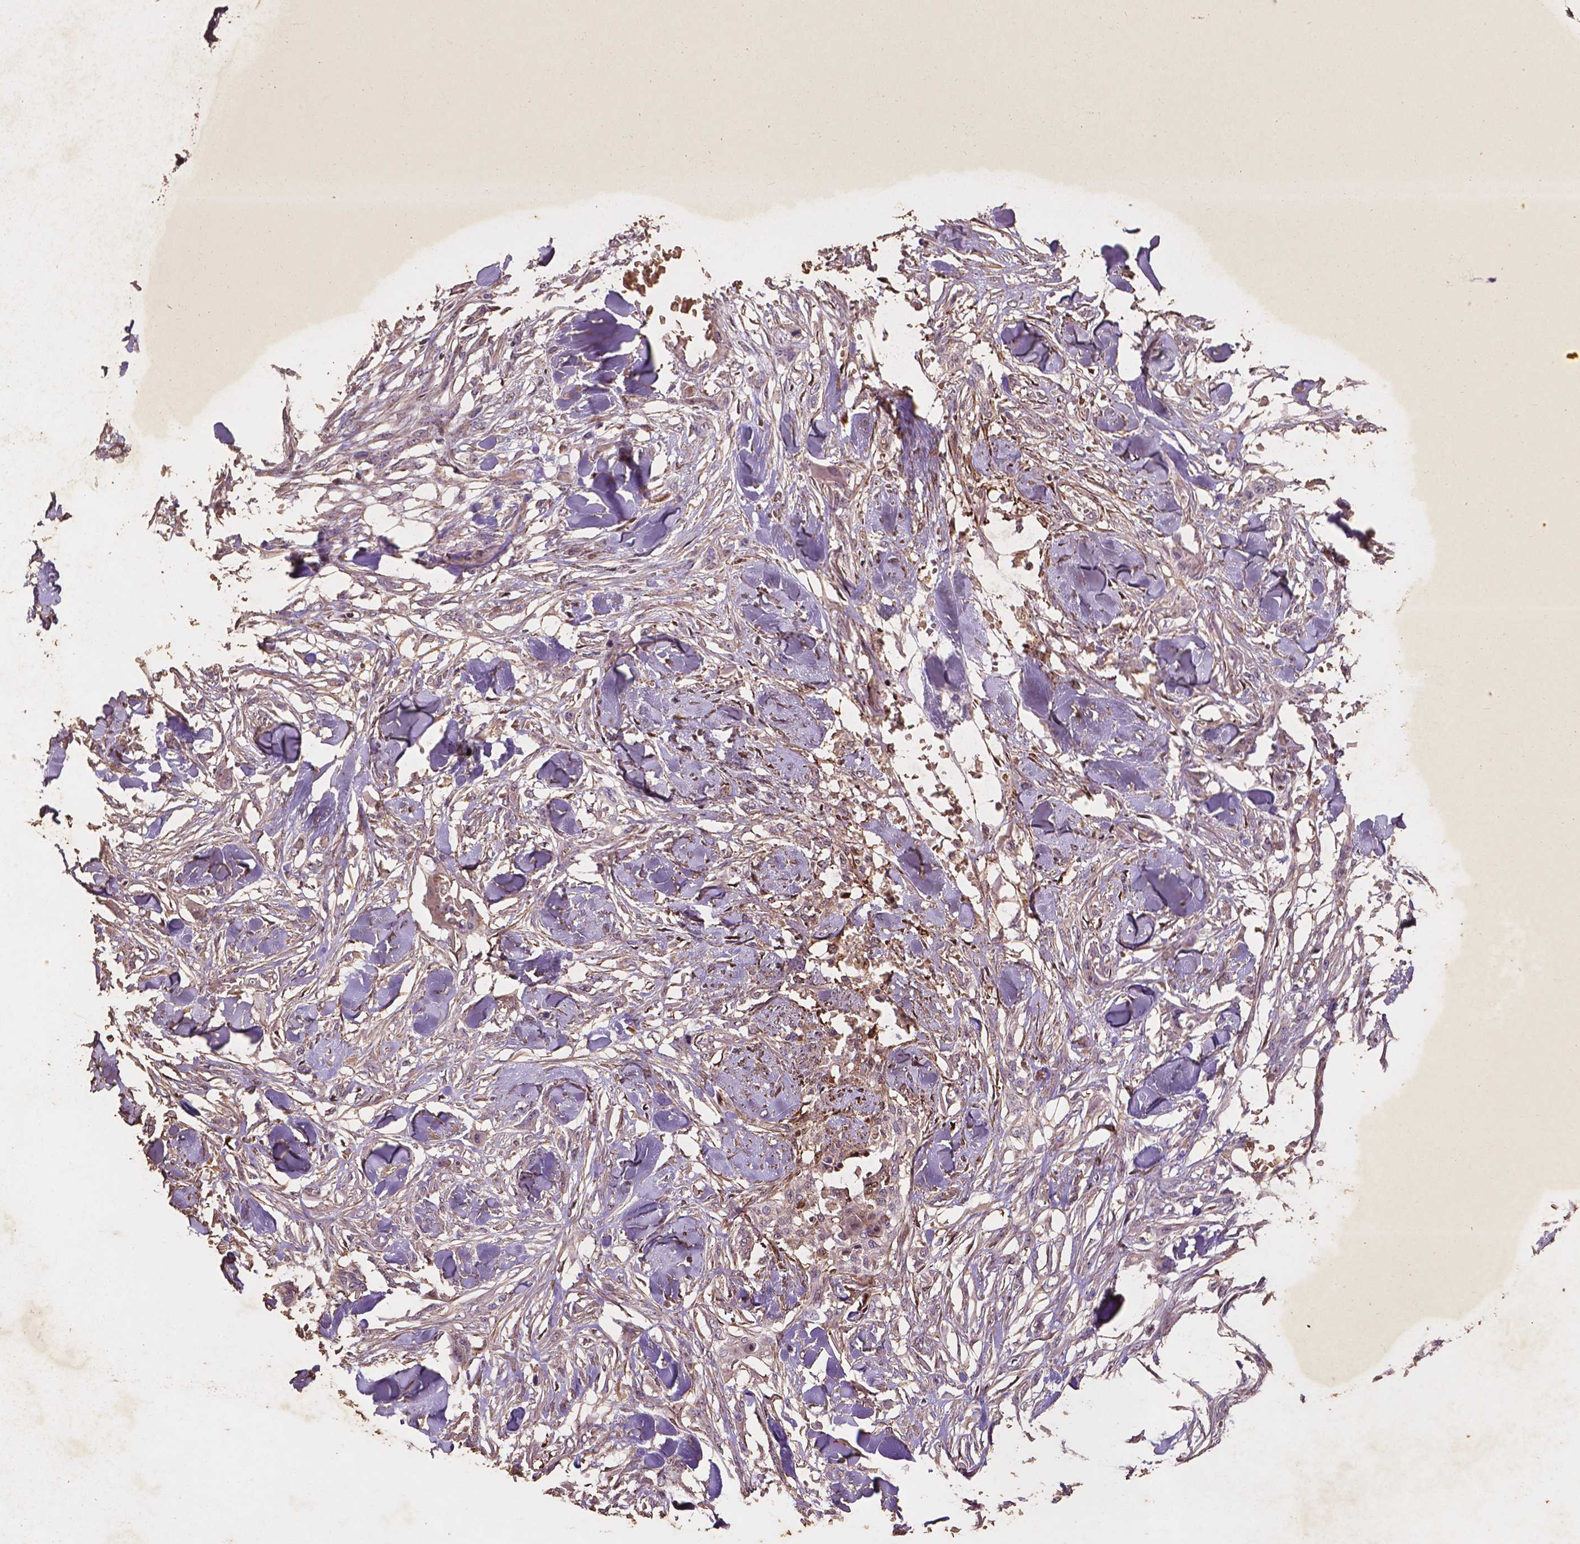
{"staining": {"intensity": "negative", "quantity": "none", "location": "none"}, "tissue": "skin cancer", "cell_type": "Tumor cells", "image_type": "cancer", "snomed": [{"axis": "morphology", "description": "Squamous cell carcinoma, NOS"}, {"axis": "topography", "description": "Skin"}], "caption": "There is no significant positivity in tumor cells of skin cancer (squamous cell carcinoma).", "gene": "TM4SF20", "patient": {"sex": "female", "age": 59}}